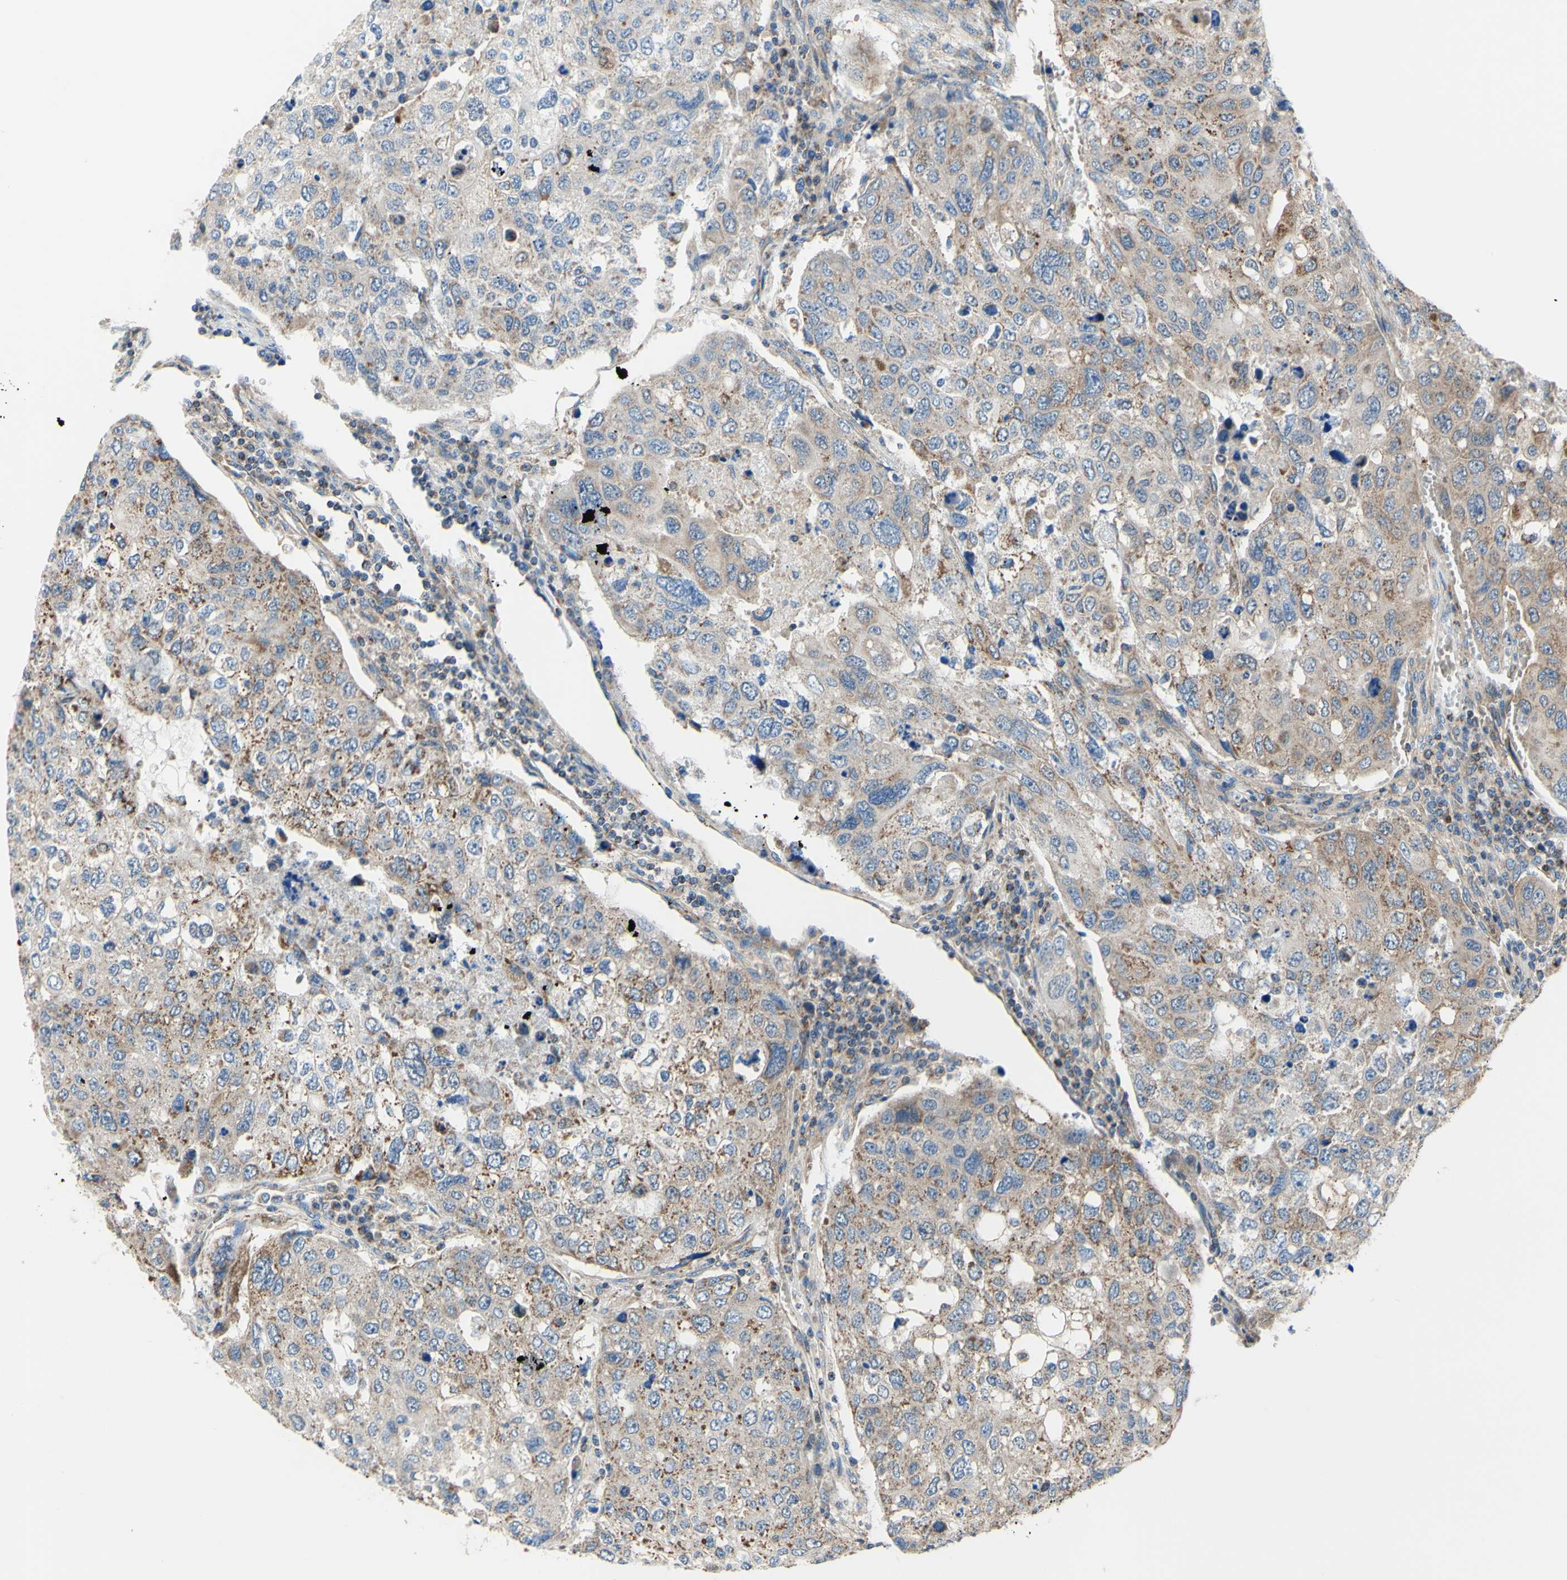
{"staining": {"intensity": "moderate", "quantity": "25%-75%", "location": "cytoplasmic/membranous"}, "tissue": "urothelial cancer", "cell_type": "Tumor cells", "image_type": "cancer", "snomed": [{"axis": "morphology", "description": "Urothelial carcinoma, High grade"}, {"axis": "topography", "description": "Lymph node"}, {"axis": "topography", "description": "Urinary bladder"}], "caption": "Brown immunohistochemical staining in urothelial cancer exhibits moderate cytoplasmic/membranous positivity in about 25%-75% of tumor cells.", "gene": "FMR1", "patient": {"sex": "male", "age": 51}}